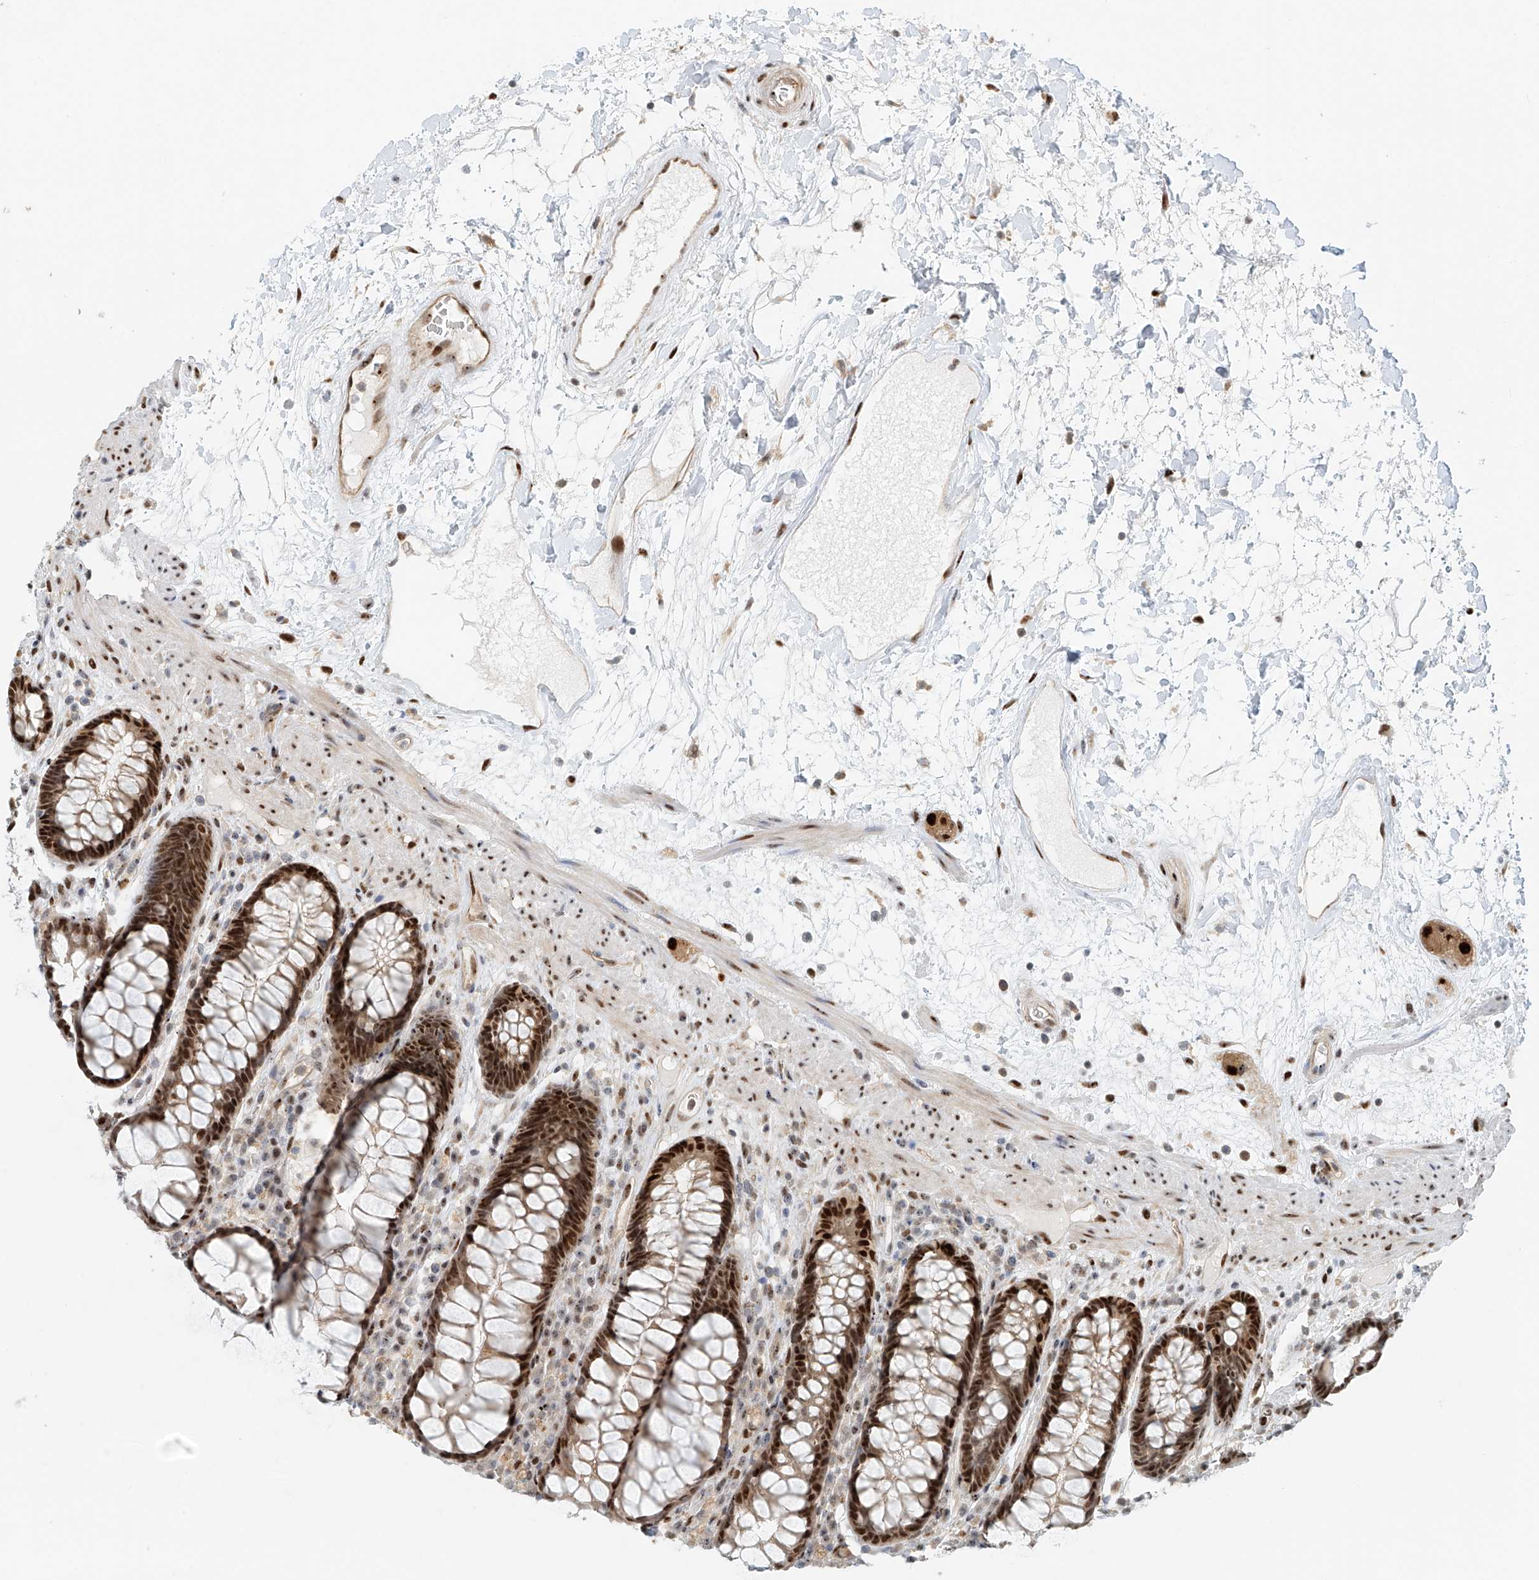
{"staining": {"intensity": "strong", "quantity": ">75%", "location": "nuclear"}, "tissue": "rectum", "cell_type": "Glandular cells", "image_type": "normal", "snomed": [{"axis": "morphology", "description": "Normal tissue, NOS"}, {"axis": "topography", "description": "Rectum"}], "caption": "Glandular cells display high levels of strong nuclear staining in approximately >75% of cells in benign rectum.", "gene": "ZNF514", "patient": {"sex": "male", "age": 64}}